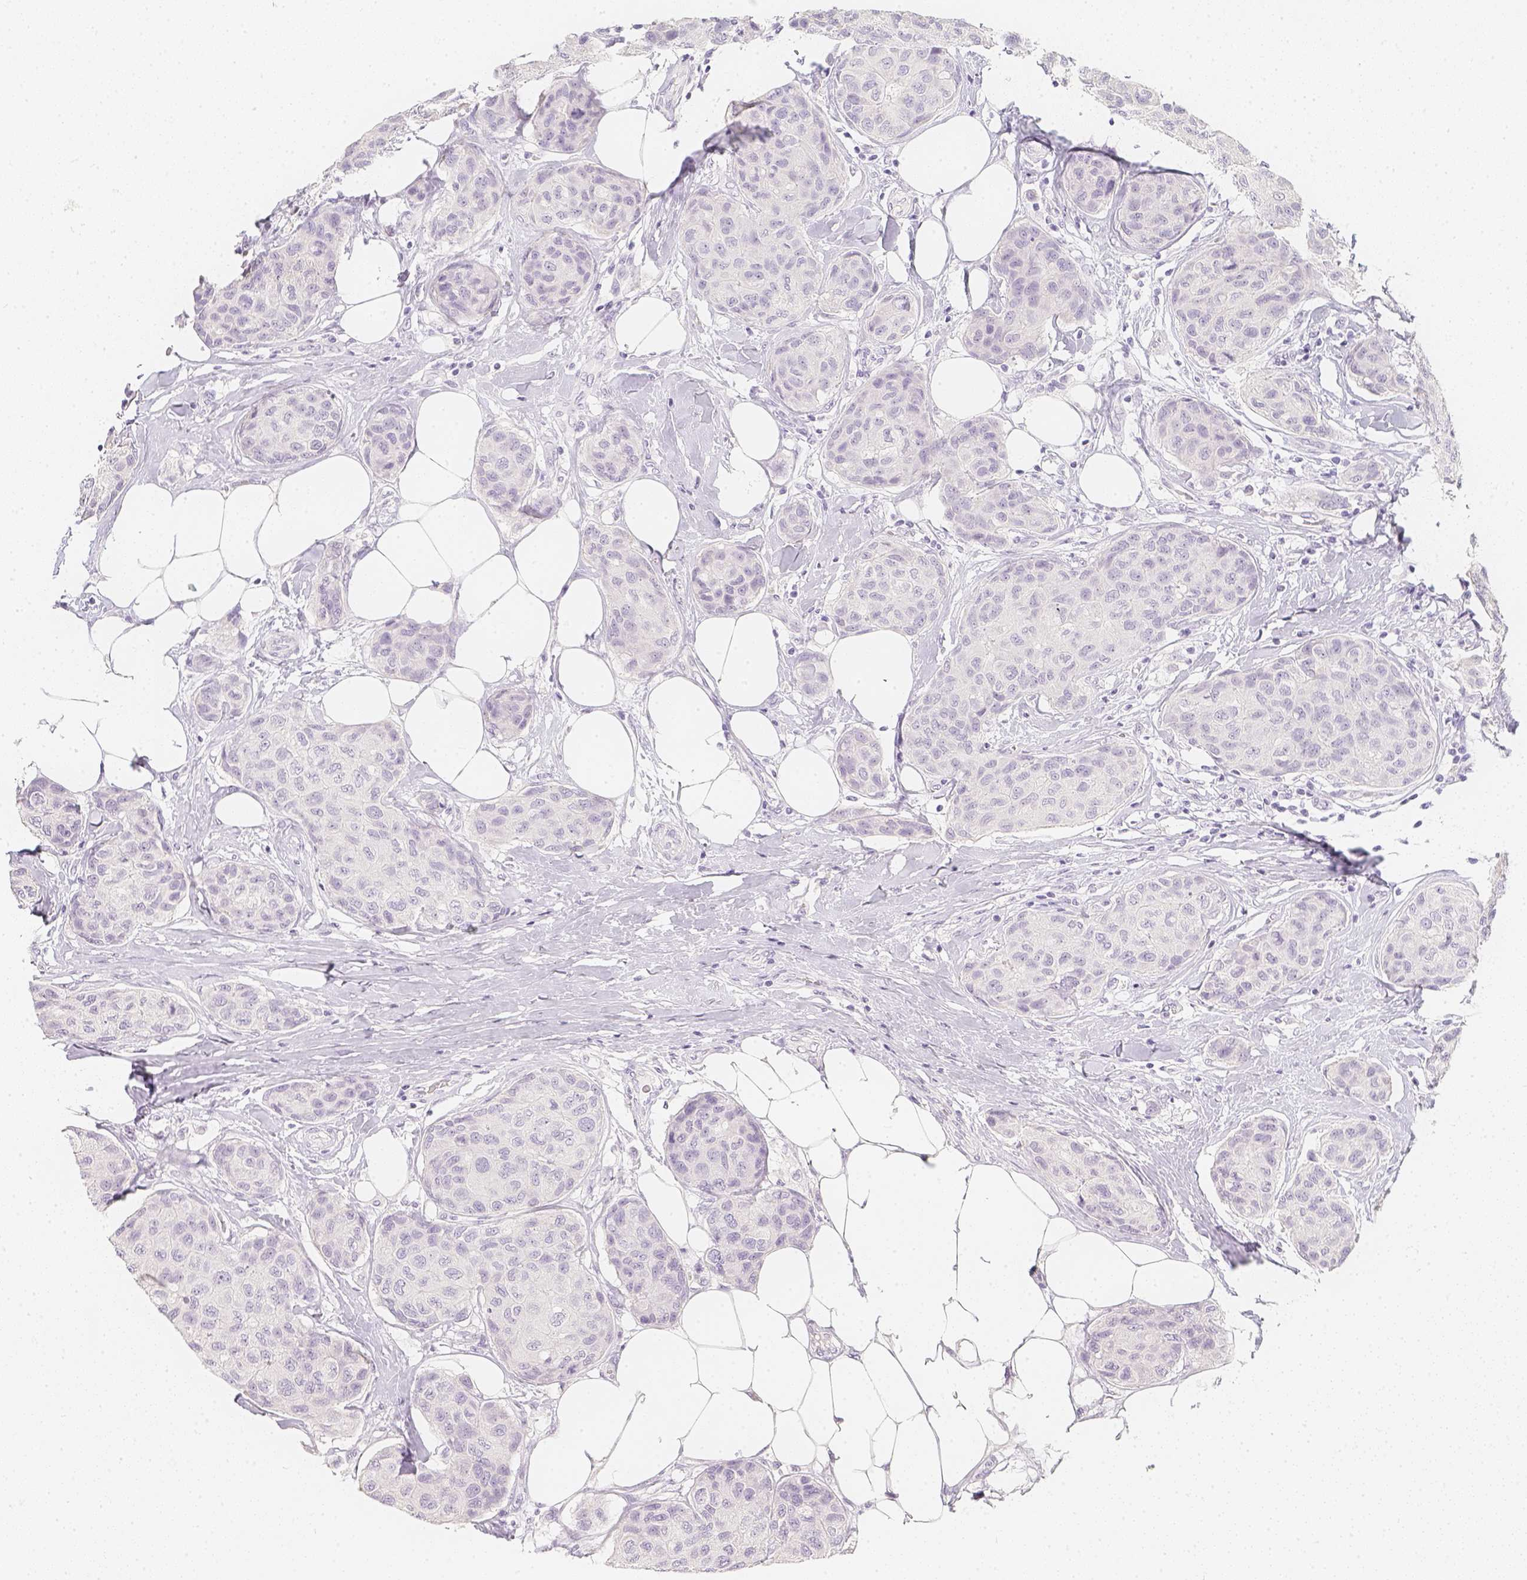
{"staining": {"intensity": "negative", "quantity": "none", "location": "none"}, "tissue": "breast cancer", "cell_type": "Tumor cells", "image_type": "cancer", "snomed": [{"axis": "morphology", "description": "Duct carcinoma"}, {"axis": "topography", "description": "Breast"}], "caption": "Breast invasive ductal carcinoma was stained to show a protein in brown. There is no significant staining in tumor cells. Brightfield microscopy of IHC stained with DAB (brown) and hematoxylin (blue), captured at high magnification.", "gene": "SLC18A1", "patient": {"sex": "female", "age": 80}}